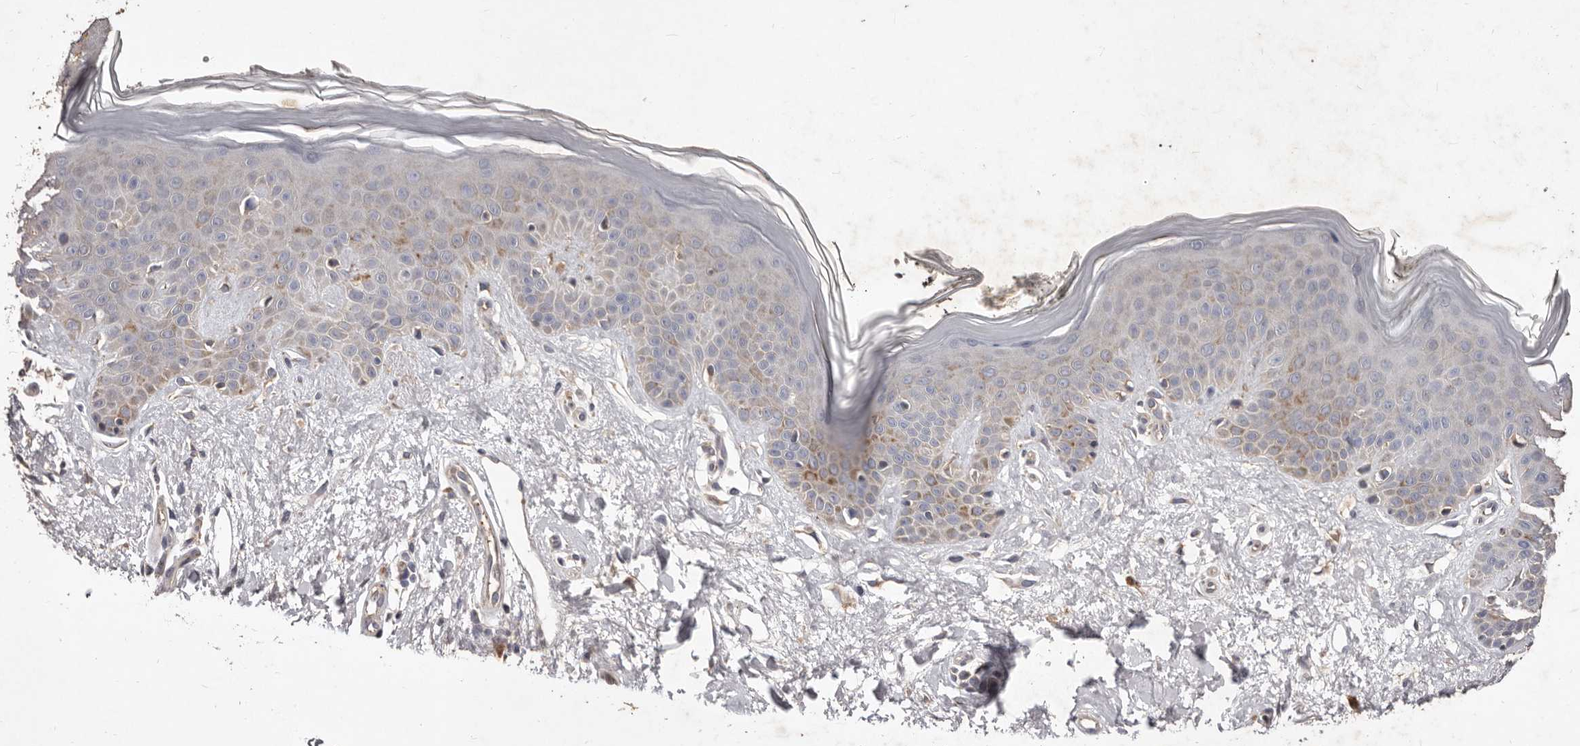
{"staining": {"intensity": "weak", "quantity": "25%-75%", "location": "cytoplasmic/membranous"}, "tissue": "skin", "cell_type": "Fibroblasts", "image_type": "normal", "snomed": [{"axis": "morphology", "description": "Normal tissue, NOS"}, {"axis": "topography", "description": "Skin"}], "caption": "Immunohistochemistry (DAB (3,3'-diaminobenzidine)) staining of unremarkable skin displays weak cytoplasmic/membranous protein expression in about 25%-75% of fibroblasts.", "gene": "CXCL14", "patient": {"sex": "female", "age": 64}}